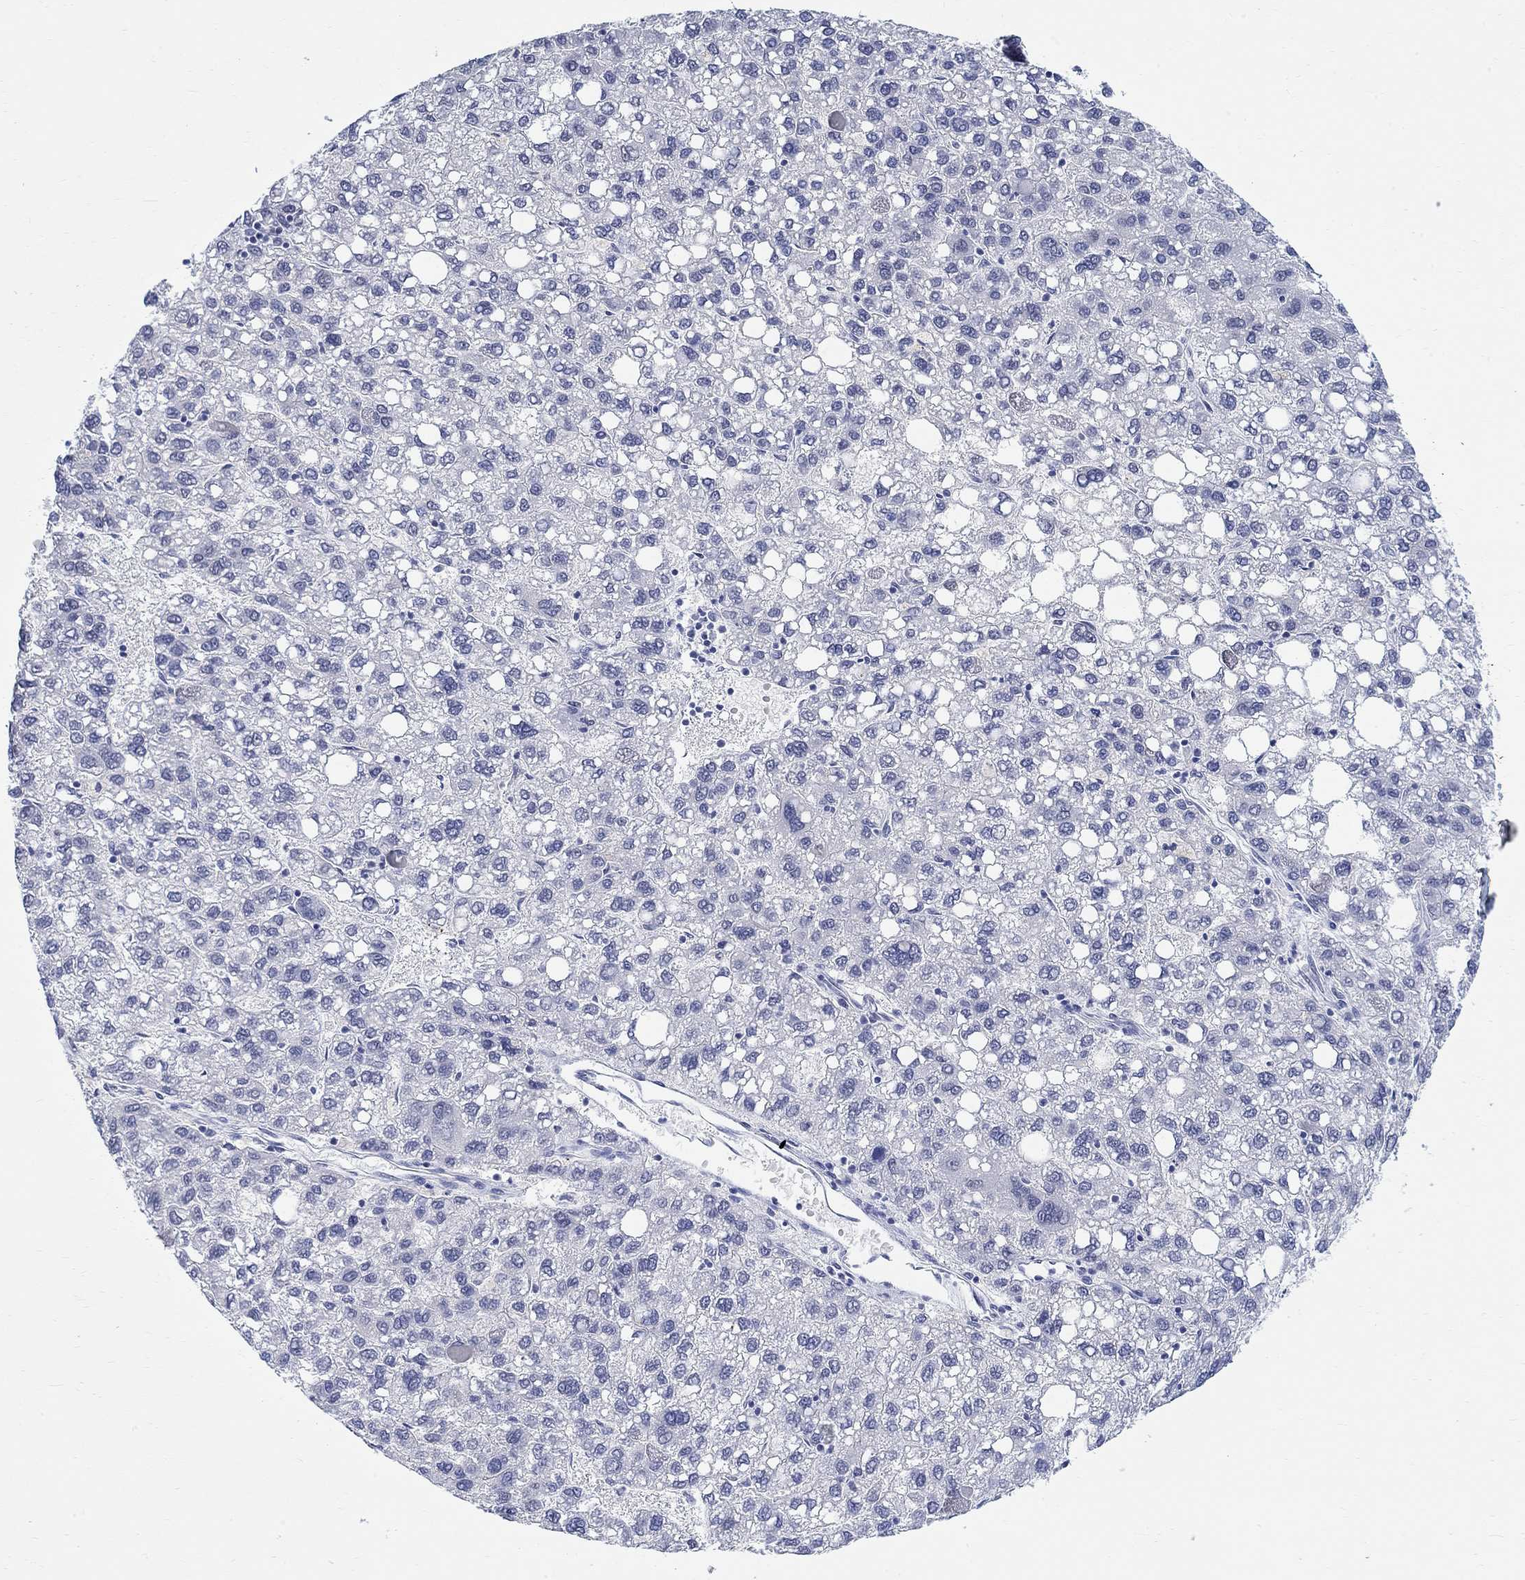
{"staining": {"intensity": "negative", "quantity": "none", "location": "none"}, "tissue": "liver cancer", "cell_type": "Tumor cells", "image_type": "cancer", "snomed": [{"axis": "morphology", "description": "Carcinoma, Hepatocellular, NOS"}, {"axis": "topography", "description": "Liver"}], "caption": "Liver cancer (hepatocellular carcinoma) was stained to show a protein in brown. There is no significant positivity in tumor cells. (DAB (3,3'-diaminobenzidine) IHC visualized using brightfield microscopy, high magnification).", "gene": "ANKS1B", "patient": {"sex": "female", "age": 82}}